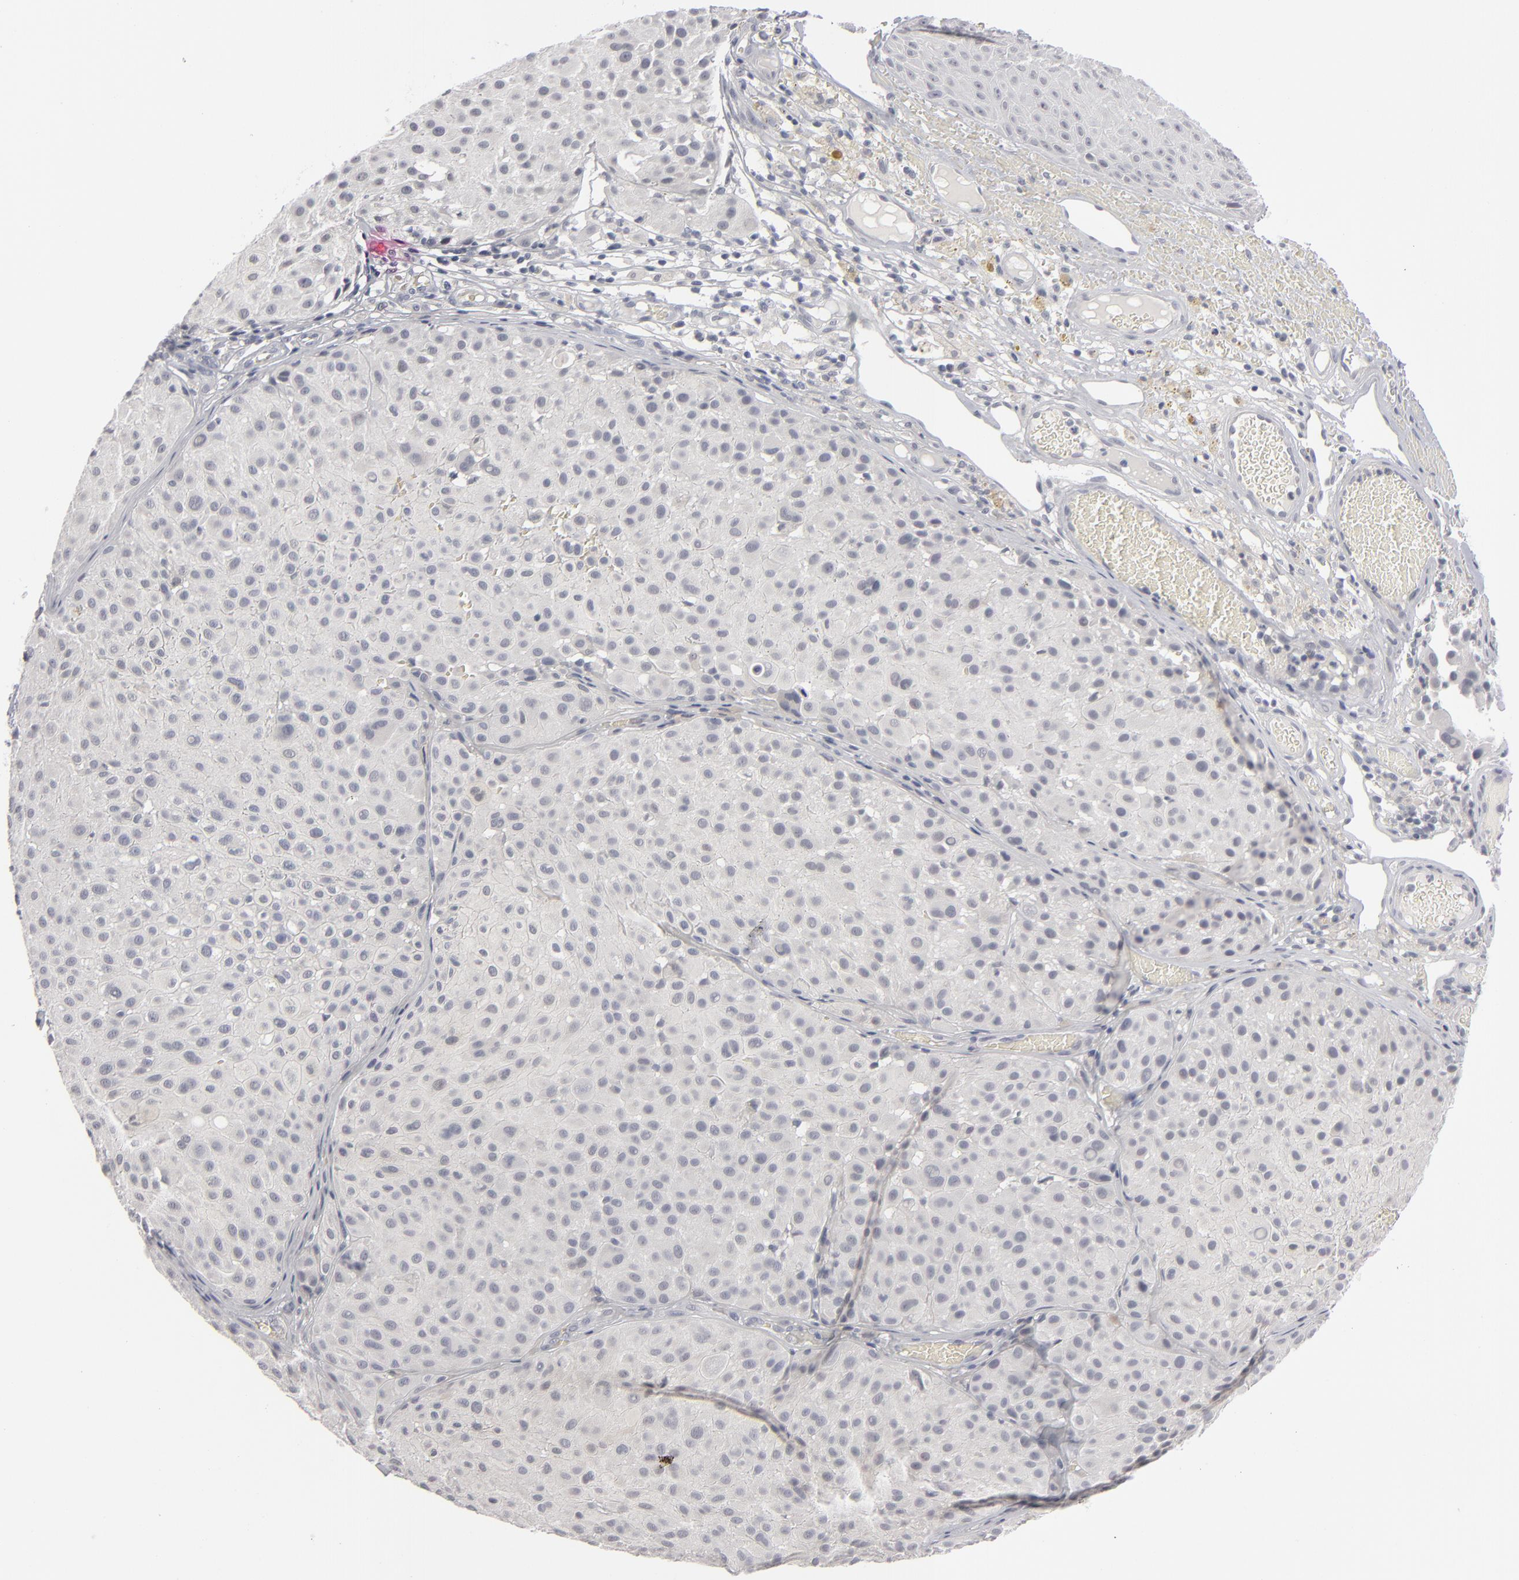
{"staining": {"intensity": "negative", "quantity": "none", "location": "none"}, "tissue": "melanoma", "cell_type": "Tumor cells", "image_type": "cancer", "snomed": [{"axis": "morphology", "description": "Malignant melanoma, NOS"}, {"axis": "topography", "description": "Skin"}], "caption": "Human malignant melanoma stained for a protein using IHC demonstrates no staining in tumor cells.", "gene": "KIAA1210", "patient": {"sex": "male", "age": 36}}